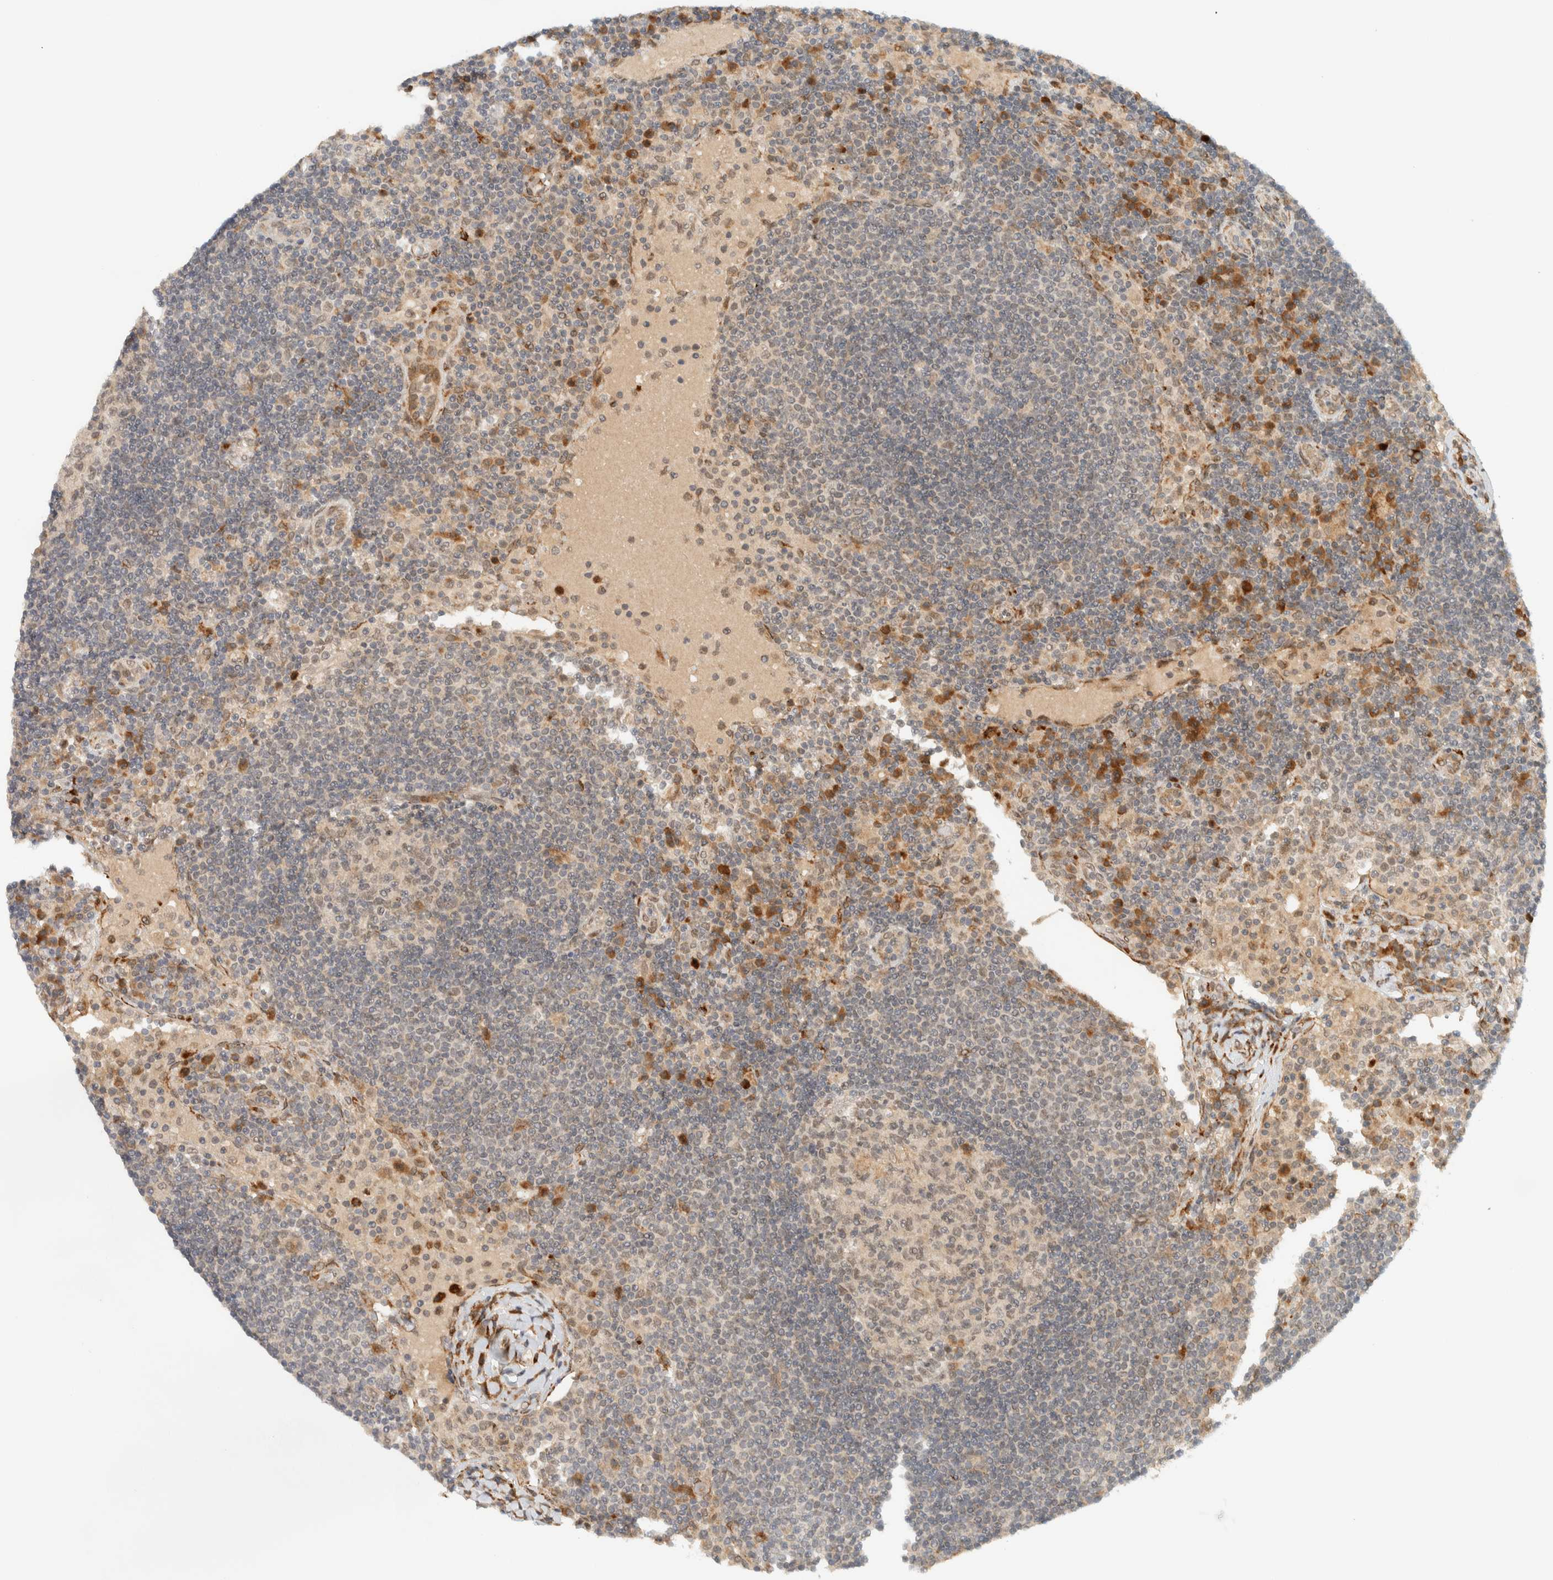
{"staining": {"intensity": "weak", "quantity": "<25%", "location": "nuclear"}, "tissue": "lymph node", "cell_type": "Germinal center cells", "image_type": "normal", "snomed": [{"axis": "morphology", "description": "Normal tissue, NOS"}, {"axis": "topography", "description": "Lymph node"}], "caption": "Protein analysis of normal lymph node shows no significant expression in germinal center cells.", "gene": "ITPRID1", "patient": {"sex": "female", "age": 53}}